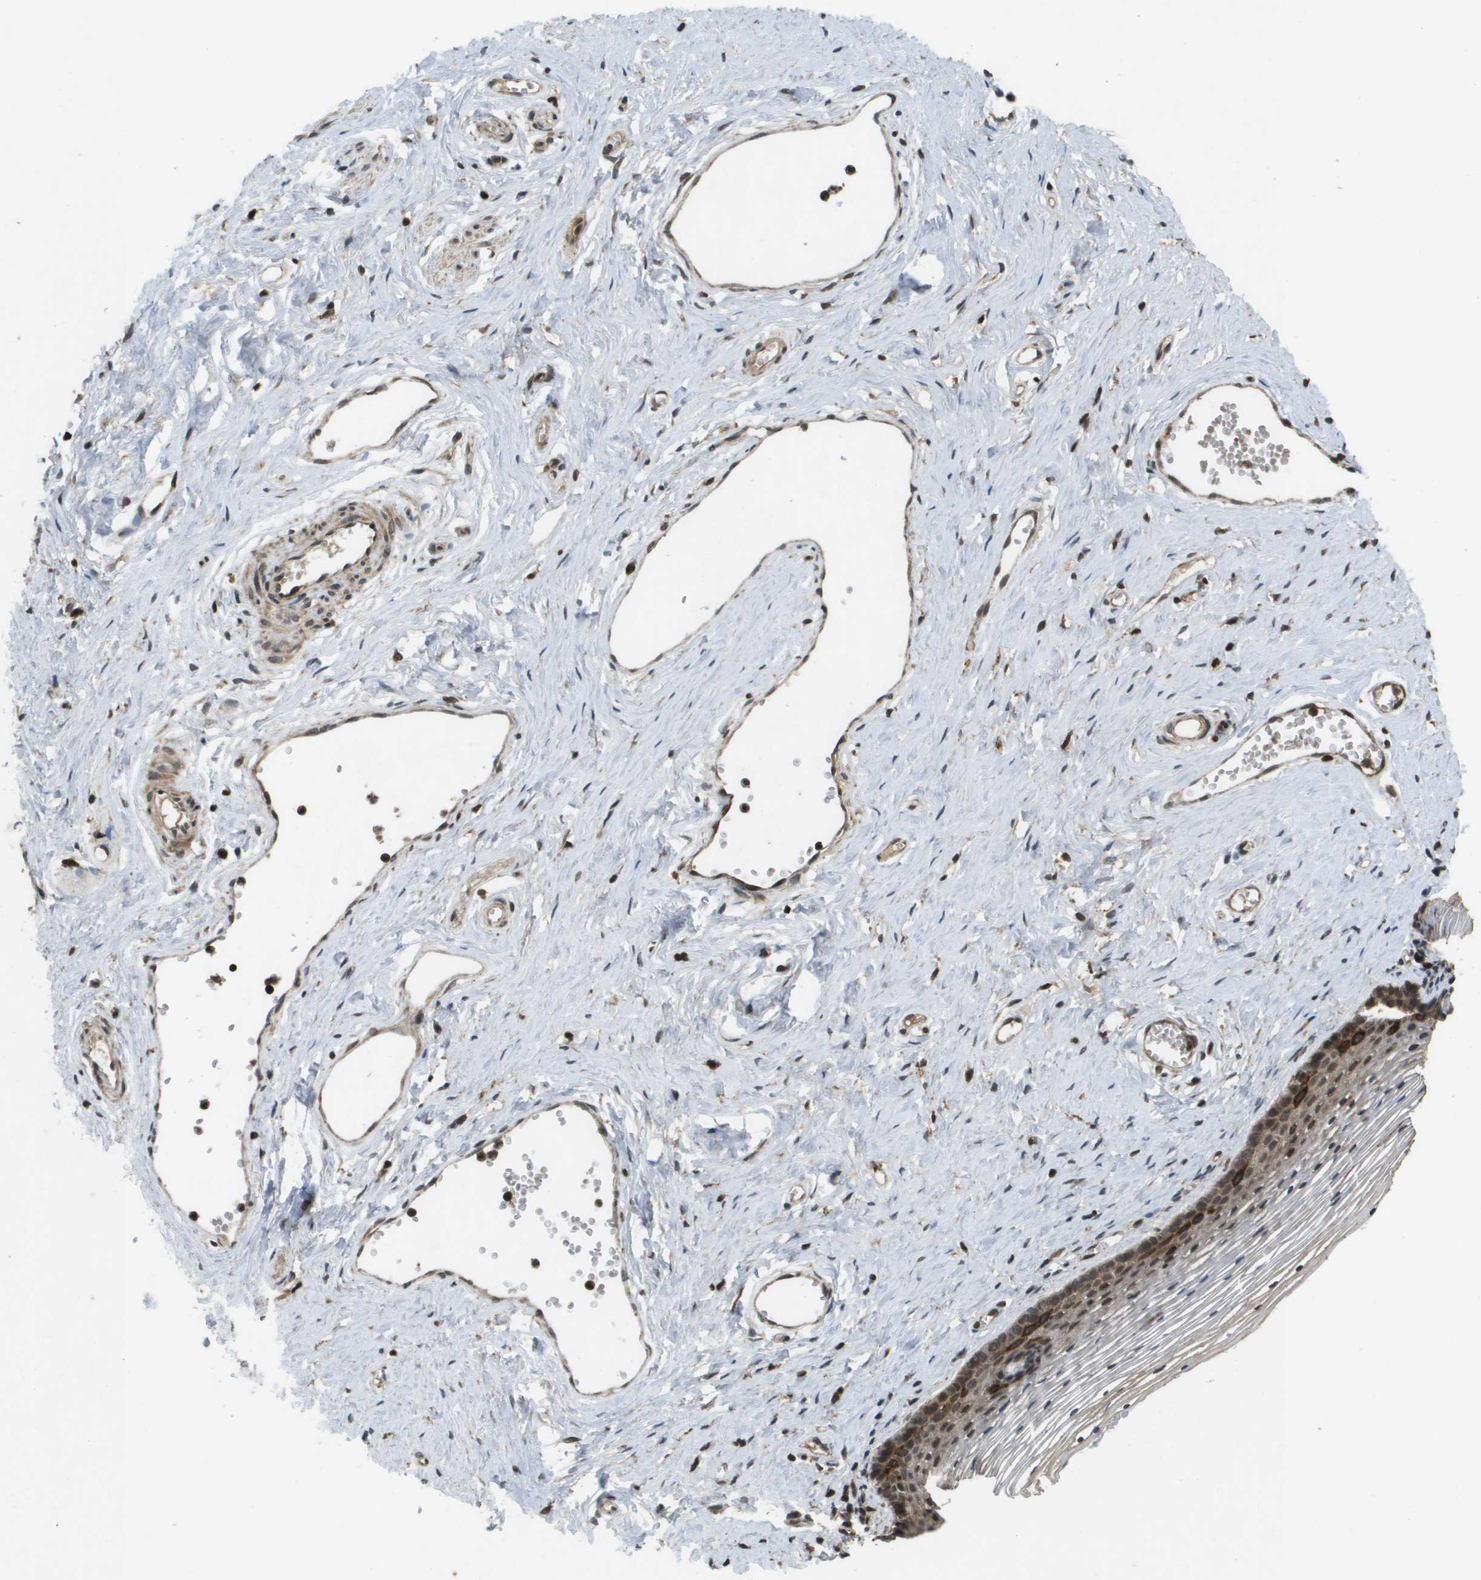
{"staining": {"intensity": "strong", "quantity": "25%-75%", "location": "cytoplasmic/membranous,nuclear"}, "tissue": "vagina", "cell_type": "Squamous epithelial cells", "image_type": "normal", "snomed": [{"axis": "morphology", "description": "Normal tissue, NOS"}, {"axis": "topography", "description": "Vagina"}], "caption": "An IHC histopathology image of unremarkable tissue is shown. Protein staining in brown shows strong cytoplasmic/membranous,nuclear positivity in vagina within squamous epithelial cells.", "gene": "KIF11", "patient": {"sex": "female", "age": 32}}